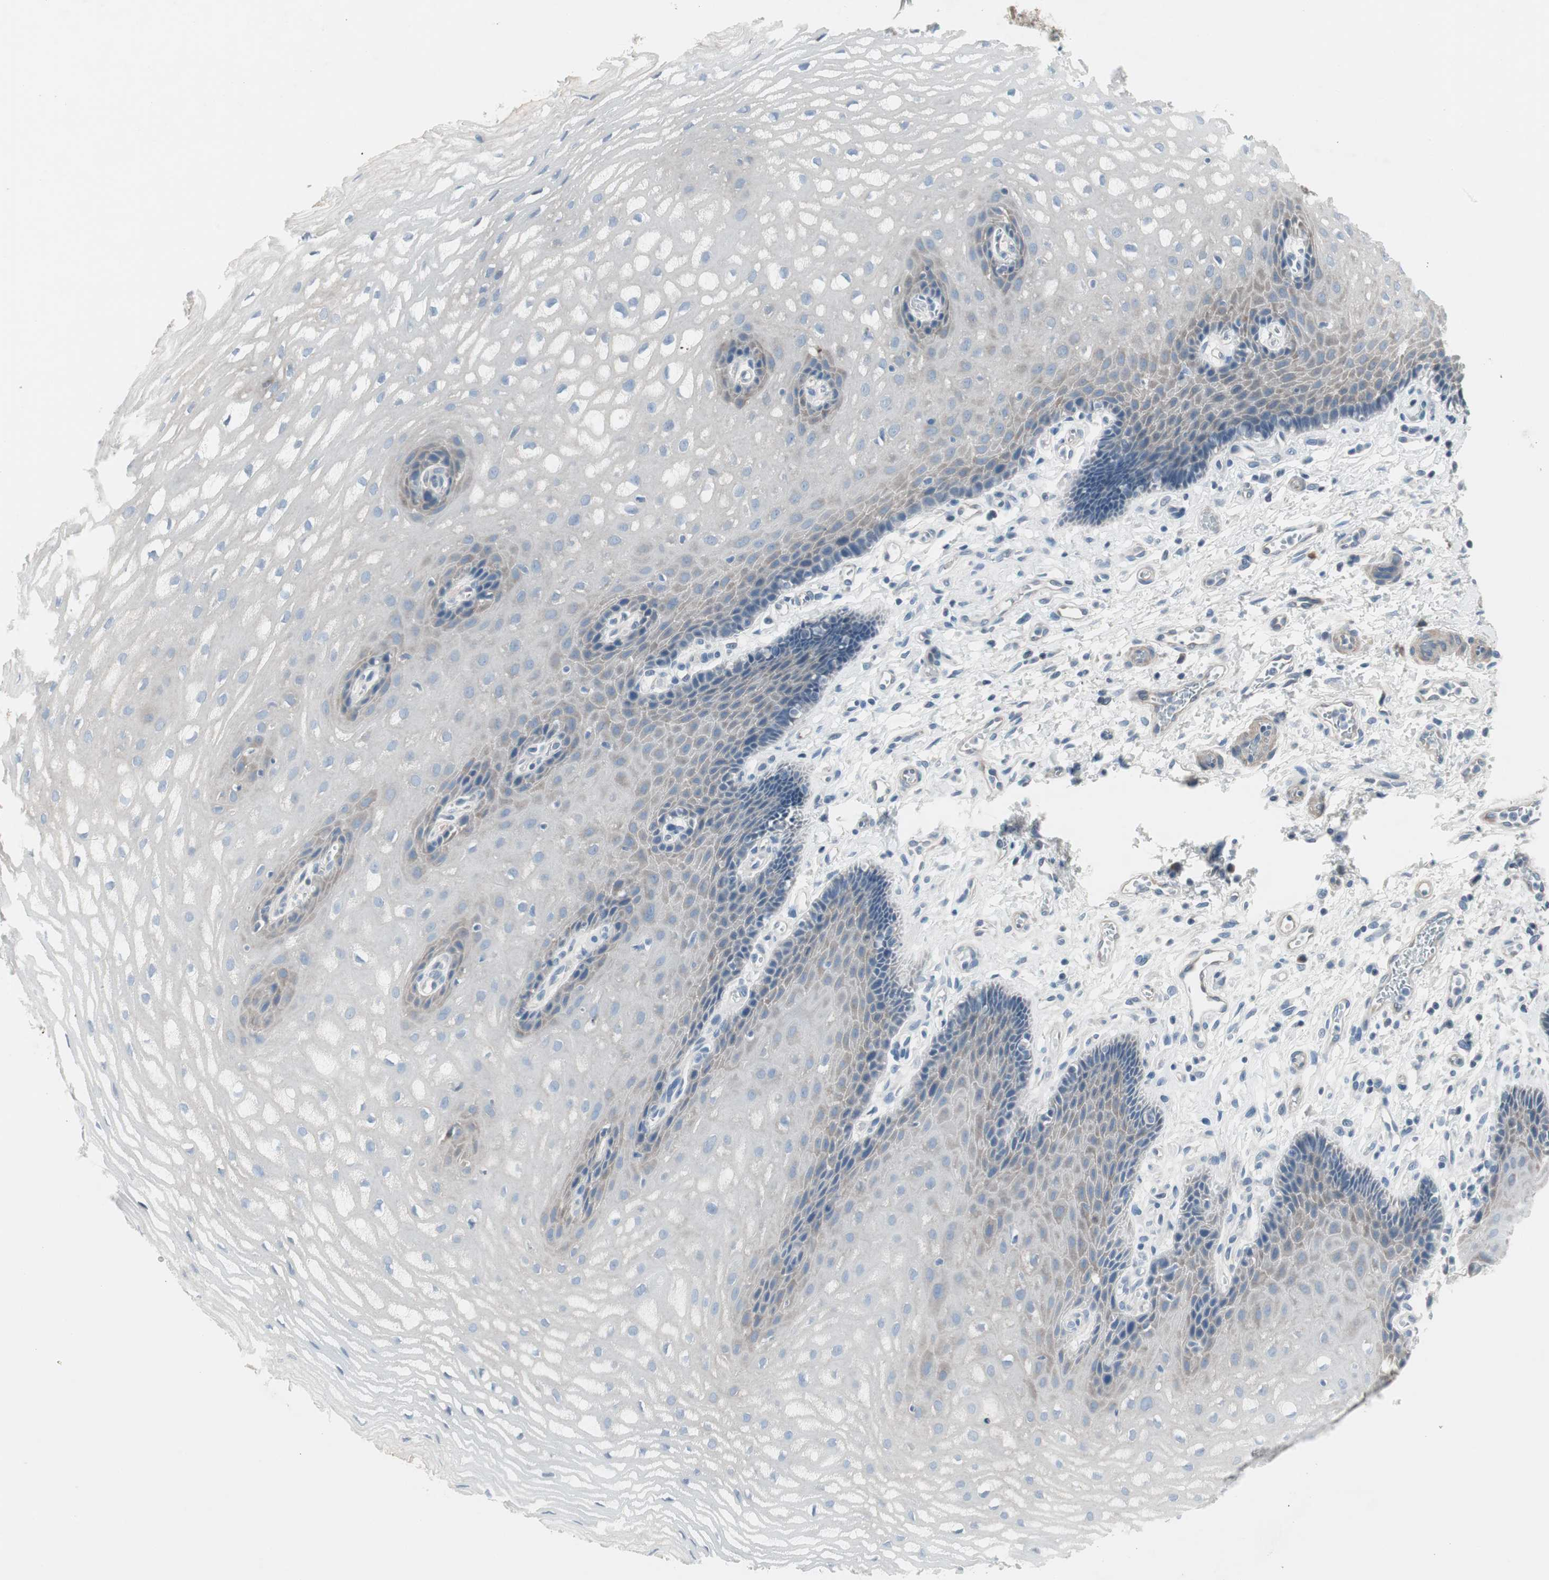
{"staining": {"intensity": "weak", "quantity": "<25%", "location": "cytoplasmic/membranous"}, "tissue": "esophagus", "cell_type": "Squamous epithelial cells", "image_type": "normal", "snomed": [{"axis": "morphology", "description": "Normal tissue, NOS"}, {"axis": "topography", "description": "Esophagus"}], "caption": "Immunohistochemistry (IHC) photomicrograph of normal esophagus: human esophagus stained with DAB (3,3'-diaminobenzidine) displays no significant protein positivity in squamous epithelial cells. Nuclei are stained in blue.", "gene": "PIGR", "patient": {"sex": "male", "age": 54}}